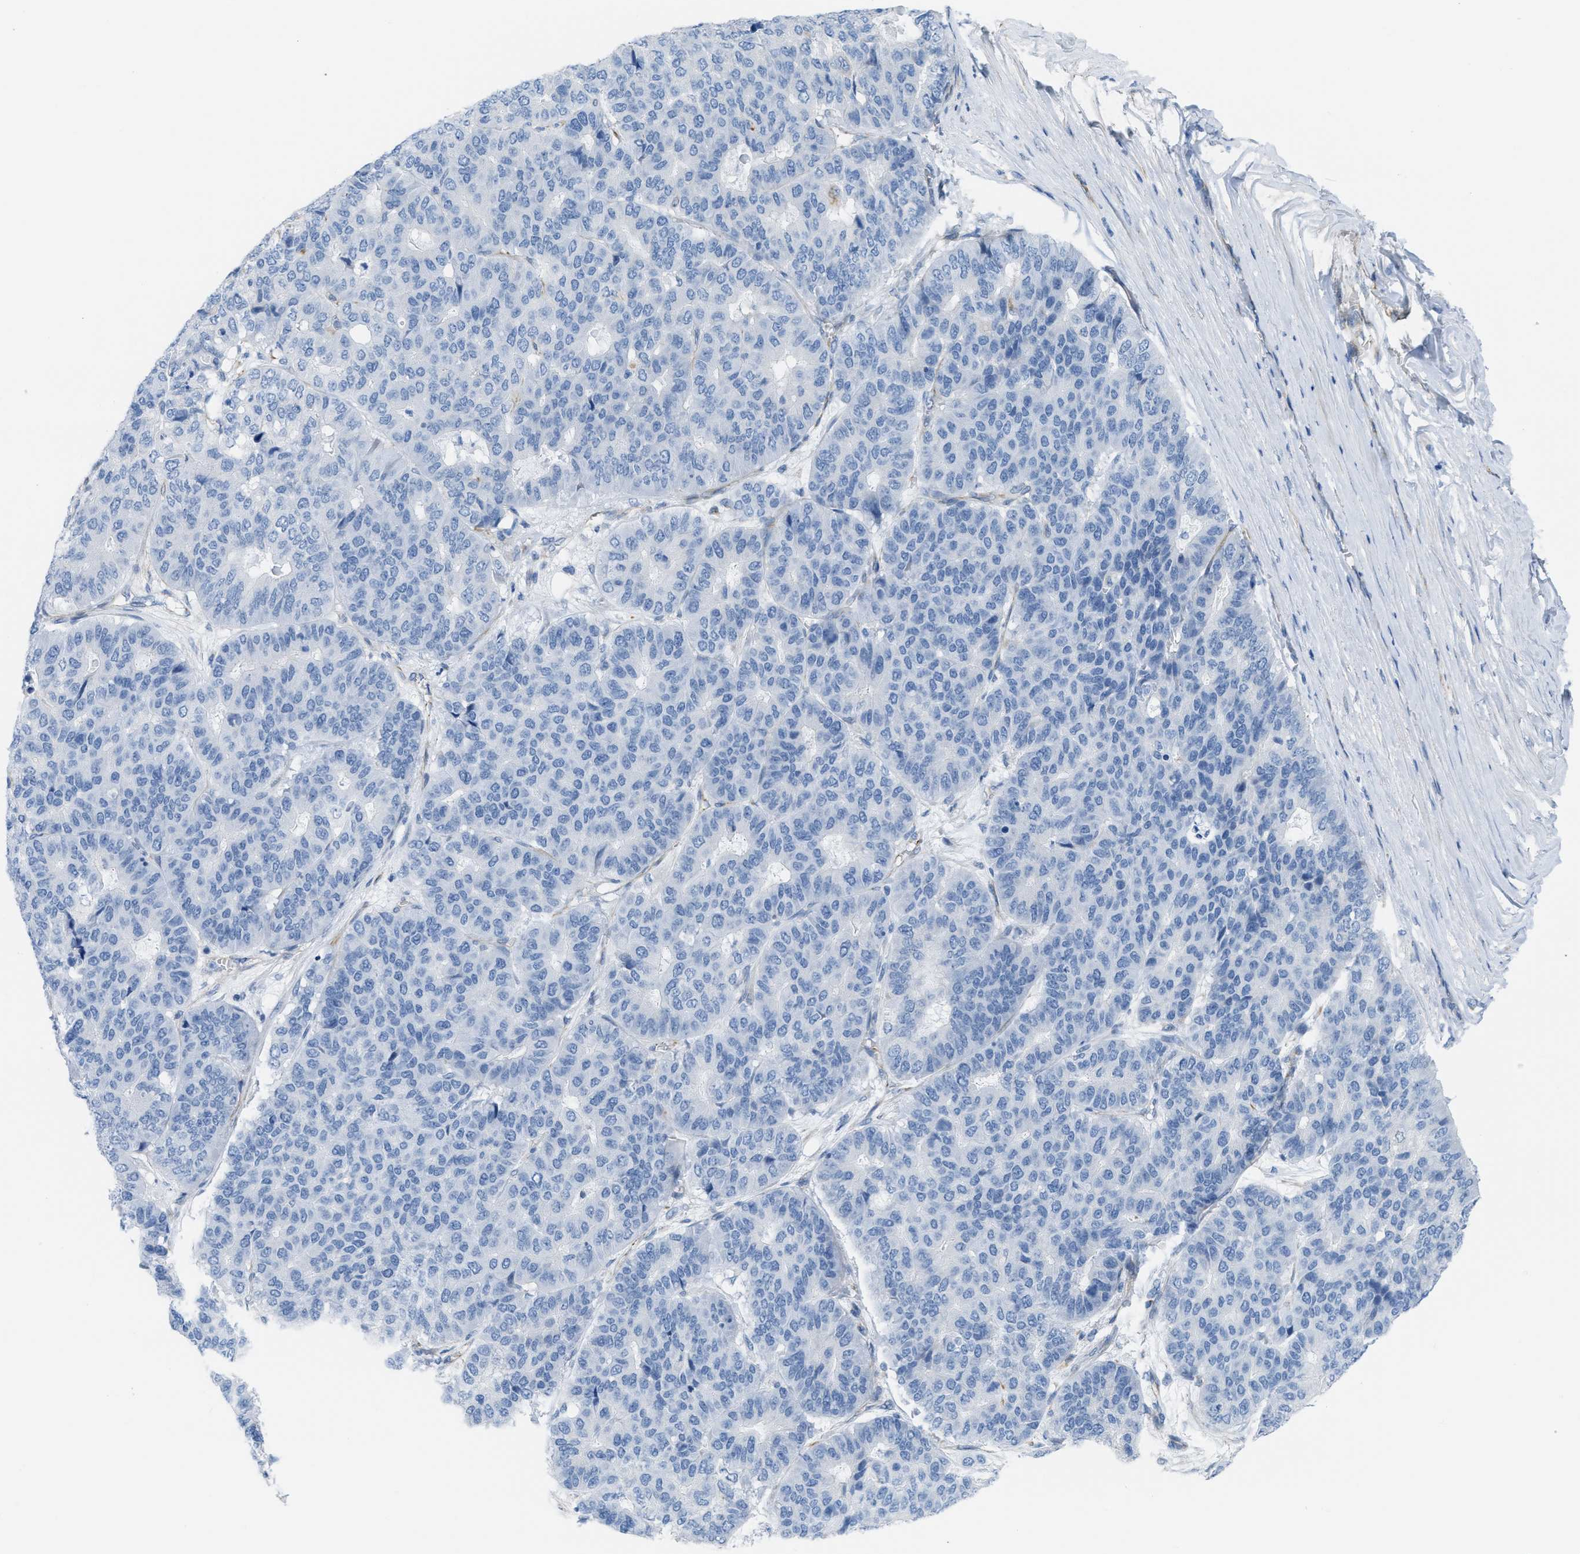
{"staining": {"intensity": "negative", "quantity": "none", "location": "none"}, "tissue": "pancreatic cancer", "cell_type": "Tumor cells", "image_type": "cancer", "snomed": [{"axis": "morphology", "description": "Adenocarcinoma, NOS"}, {"axis": "topography", "description": "Pancreas"}], "caption": "Immunohistochemistry (IHC) photomicrograph of neoplastic tissue: pancreatic cancer (adenocarcinoma) stained with DAB shows no significant protein staining in tumor cells.", "gene": "SLC12A1", "patient": {"sex": "male", "age": 50}}